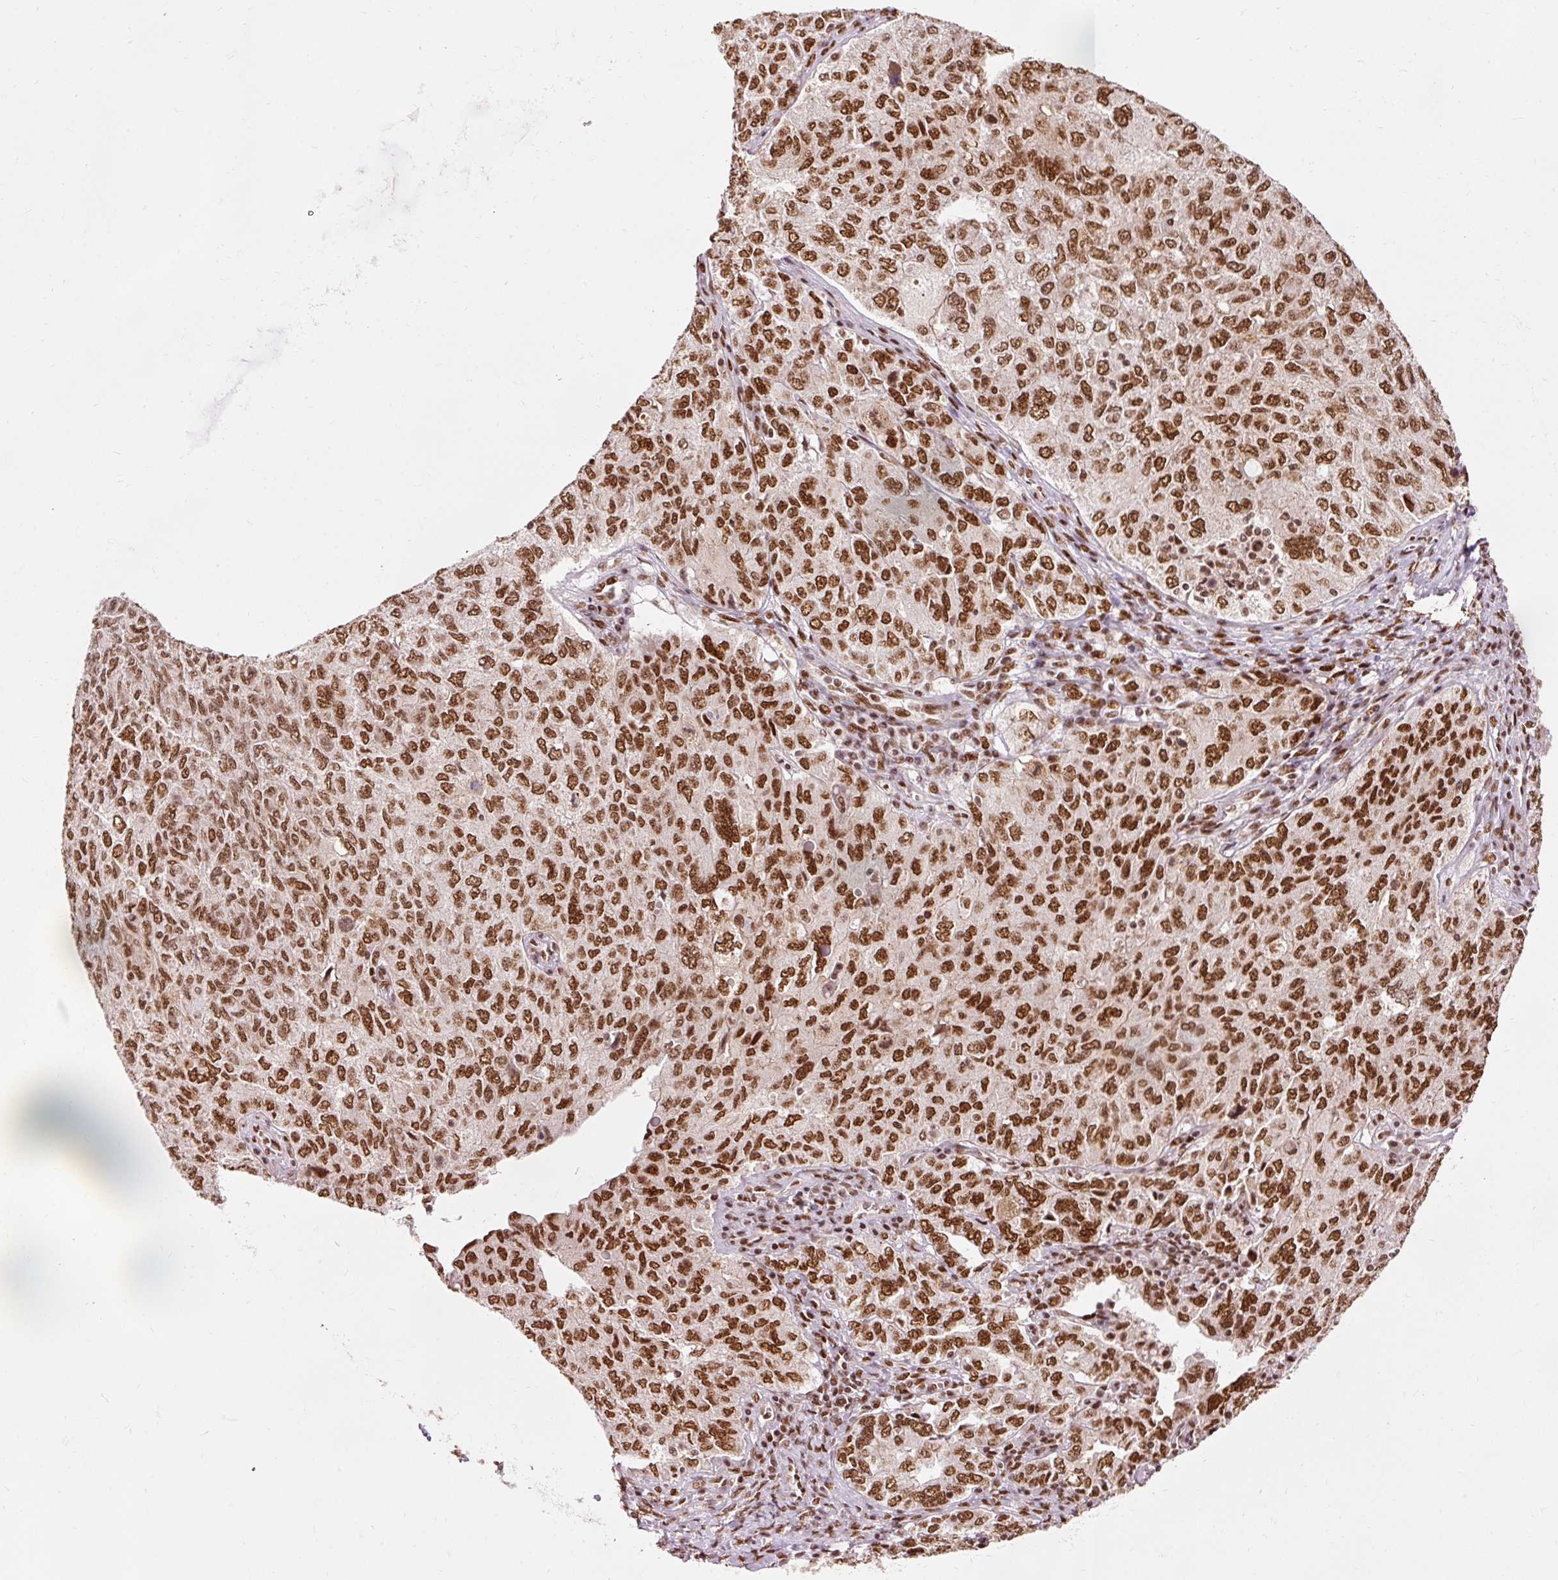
{"staining": {"intensity": "strong", "quantity": ">75%", "location": "nuclear"}, "tissue": "ovarian cancer", "cell_type": "Tumor cells", "image_type": "cancer", "snomed": [{"axis": "morphology", "description": "Carcinoma, endometroid"}, {"axis": "topography", "description": "Ovary"}], "caption": "Immunohistochemical staining of ovarian cancer (endometroid carcinoma) reveals high levels of strong nuclear protein expression in approximately >75% of tumor cells. The staining was performed using DAB (3,3'-diaminobenzidine) to visualize the protein expression in brown, while the nuclei were stained in blue with hematoxylin (Magnification: 20x).", "gene": "ZBTB44", "patient": {"sex": "female", "age": 62}}